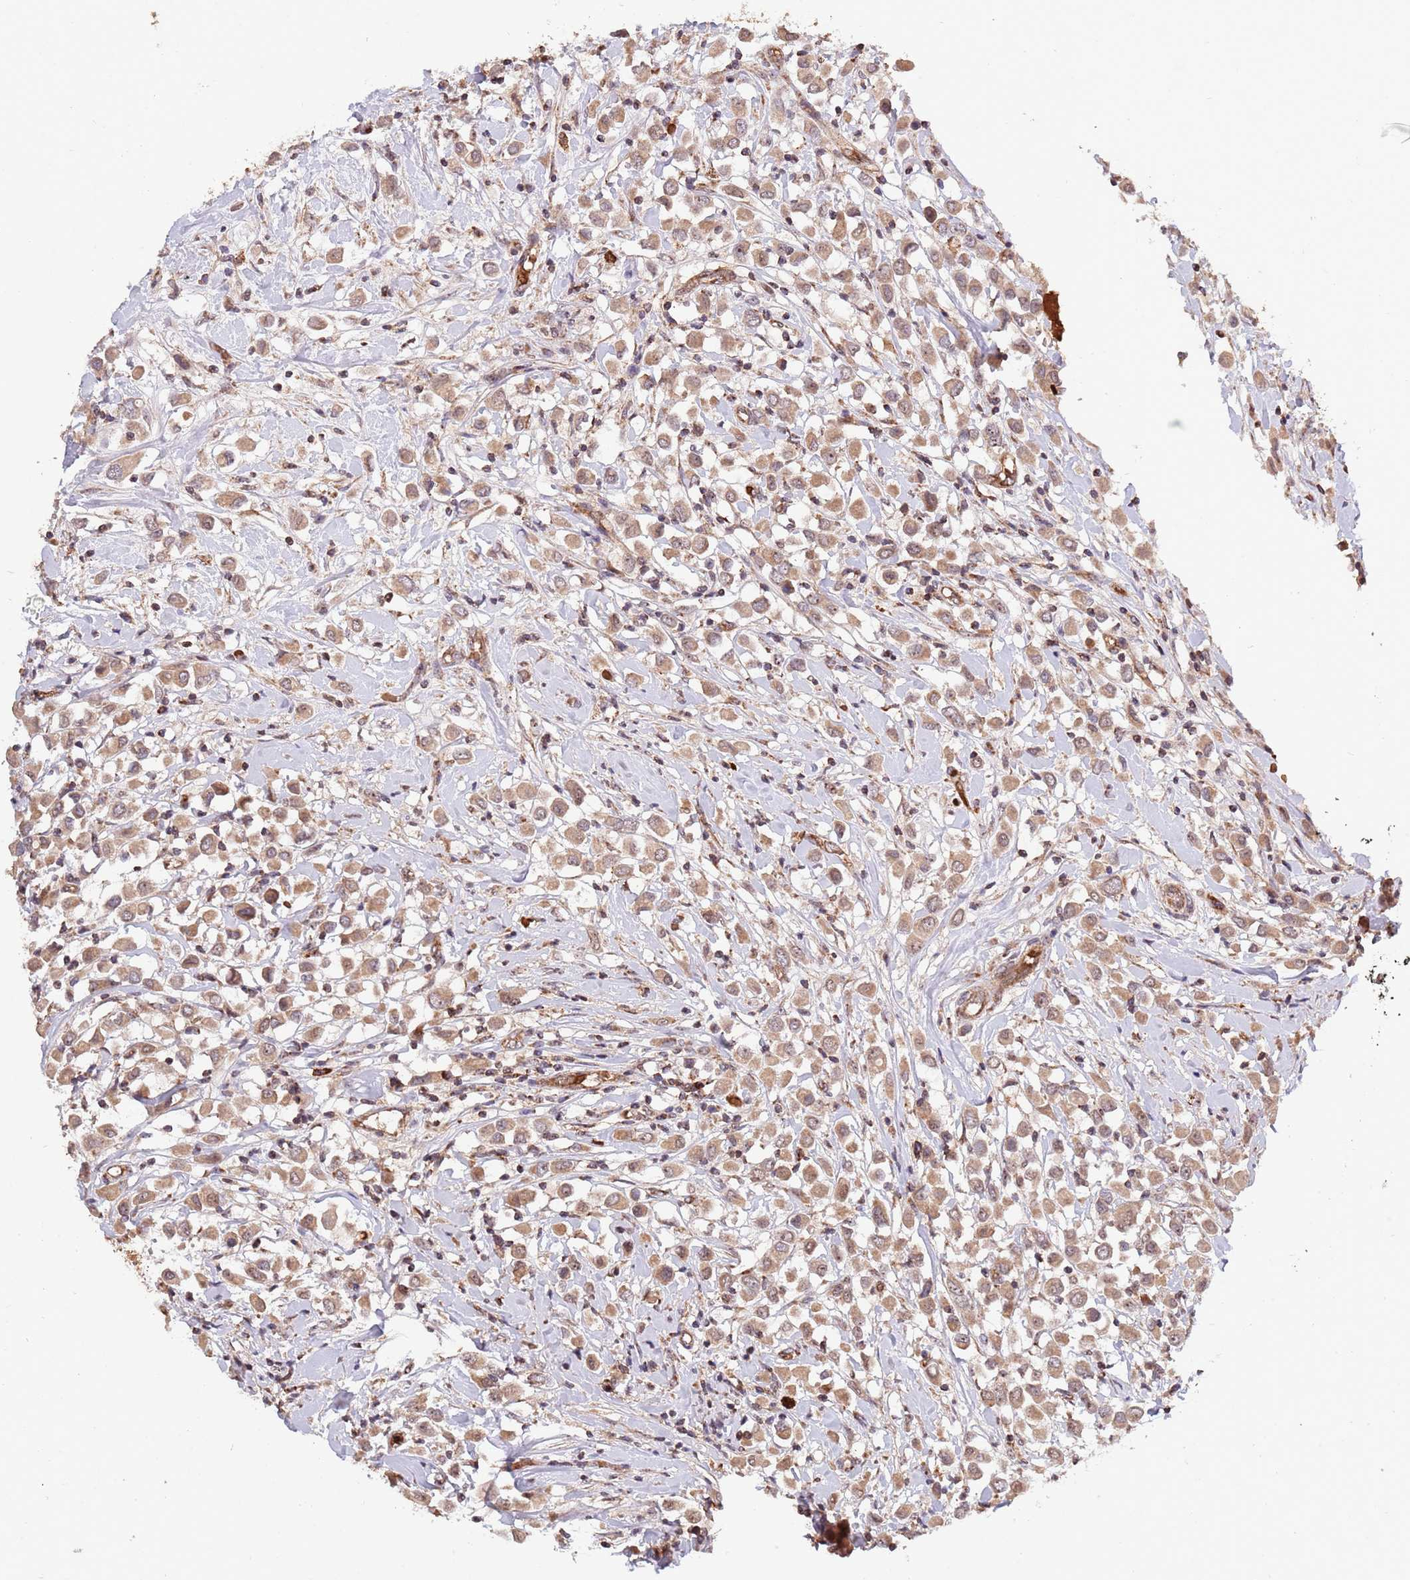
{"staining": {"intensity": "moderate", "quantity": ">75%", "location": "cytoplasmic/membranous"}, "tissue": "breast cancer", "cell_type": "Tumor cells", "image_type": "cancer", "snomed": [{"axis": "morphology", "description": "Duct carcinoma"}, {"axis": "topography", "description": "Breast"}], "caption": "Human breast cancer (infiltrating ductal carcinoma) stained with a brown dye demonstrates moderate cytoplasmic/membranous positive positivity in approximately >75% of tumor cells.", "gene": "DCHS1", "patient": {"sex": "female", "age": 61}}